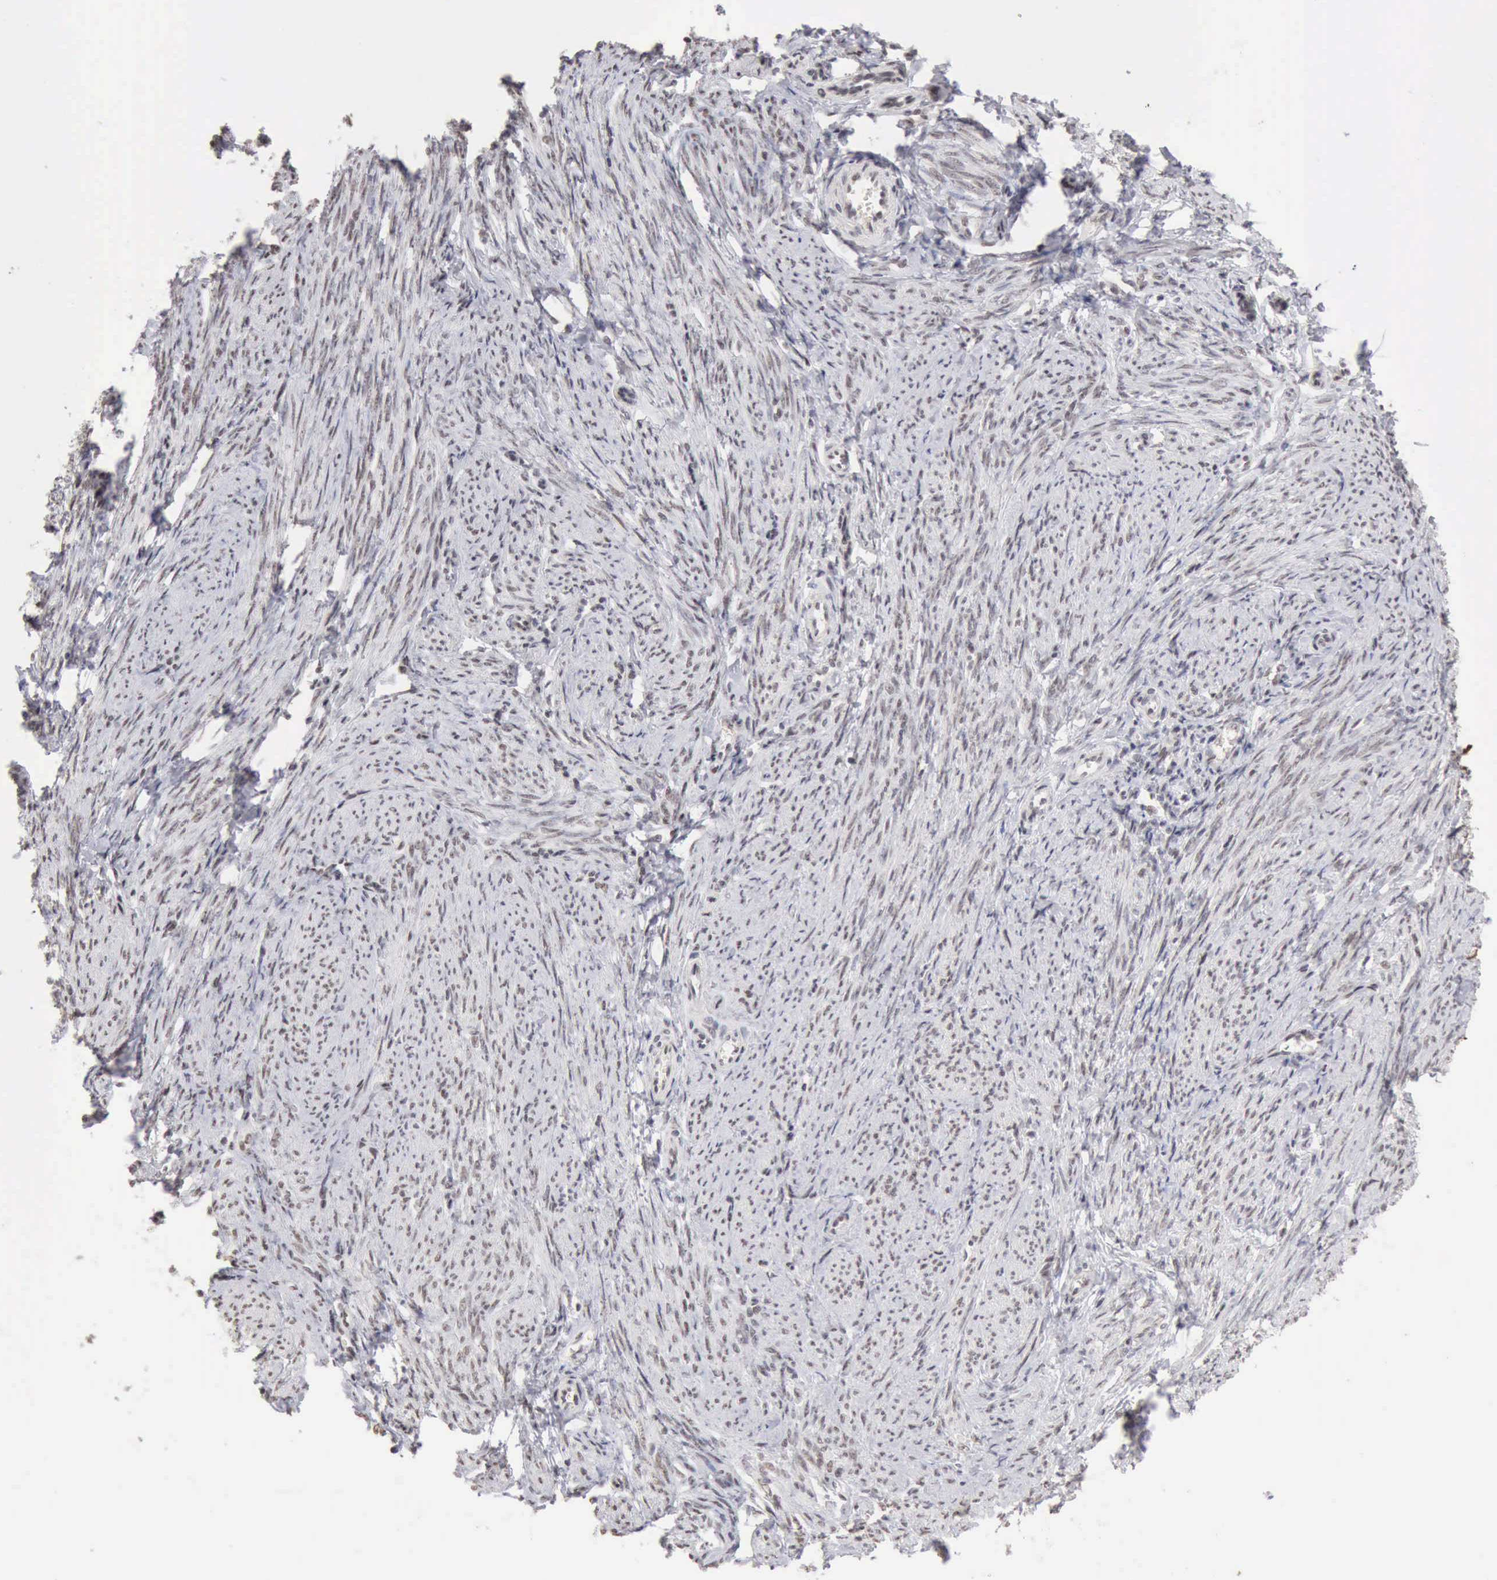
{"staining": {"intensity": "weak", "quantity": "25%-75%", "location": "nuclear"}, "tissue": "smooth muscle", "cell_type": "Smooth muscle cells", "image_type": "normal", "snomed": [{"axis": "morphology", "description": "Normal tissue, NOS"}, {"axis": "topography", "description": "Smooth muscle"}, {"axis": "topography", "description": "Cervix"}], "caption": "Immunohistochemical staining of unremarkable human smooth muscle reveals low levels of weak nuclear positivity in about 25%-75% of smooth muscle cells.", "gene": "TAF1", "patient": {"sex": "female", "age": 70}}